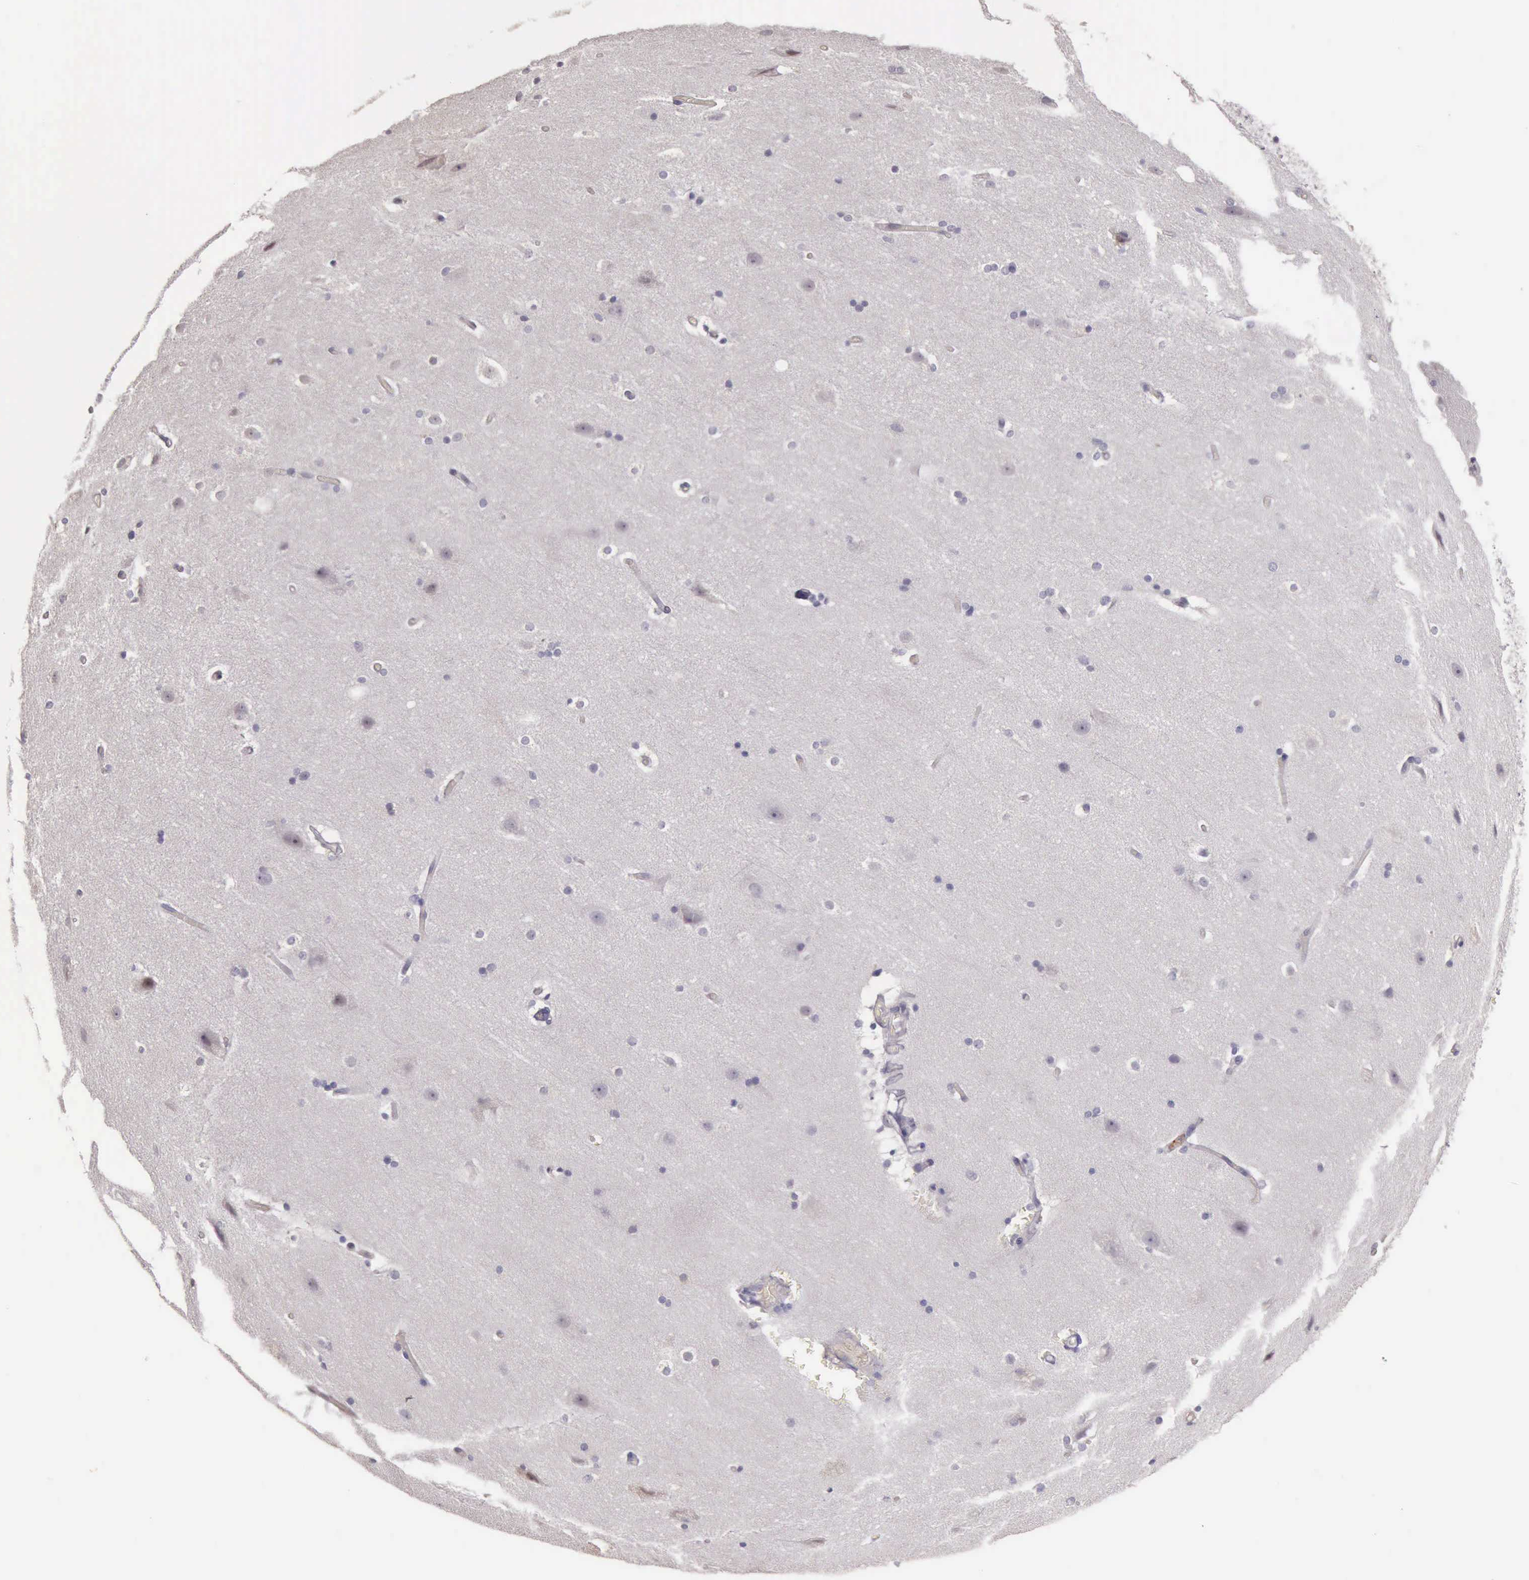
{"staining": {"intensity": "weak", "quantity": "25%-75%", "location": "cytoplasmic/membranous"}, "tissue": "cerebral cortex", "cell_type": "Endothelial cells", "image_type": "normal", "snomed": [{"axis": "morphology", "description": "Normal tissue, NOS"}, {"axis": "topography", "description": "Cerebral cortex"}, {"axis": "topography", "description": "Hippocampus"}], "caption": "This photomicrograph demonstrates immunohistochemistry staining of unremarkable cerebral cortex, with low weak cytoplasmic/membranous expression in approximately 25%-75% of endothelial cells.", "gene": "TCEANC", "patient": {"sex": "female", "age": 19}}